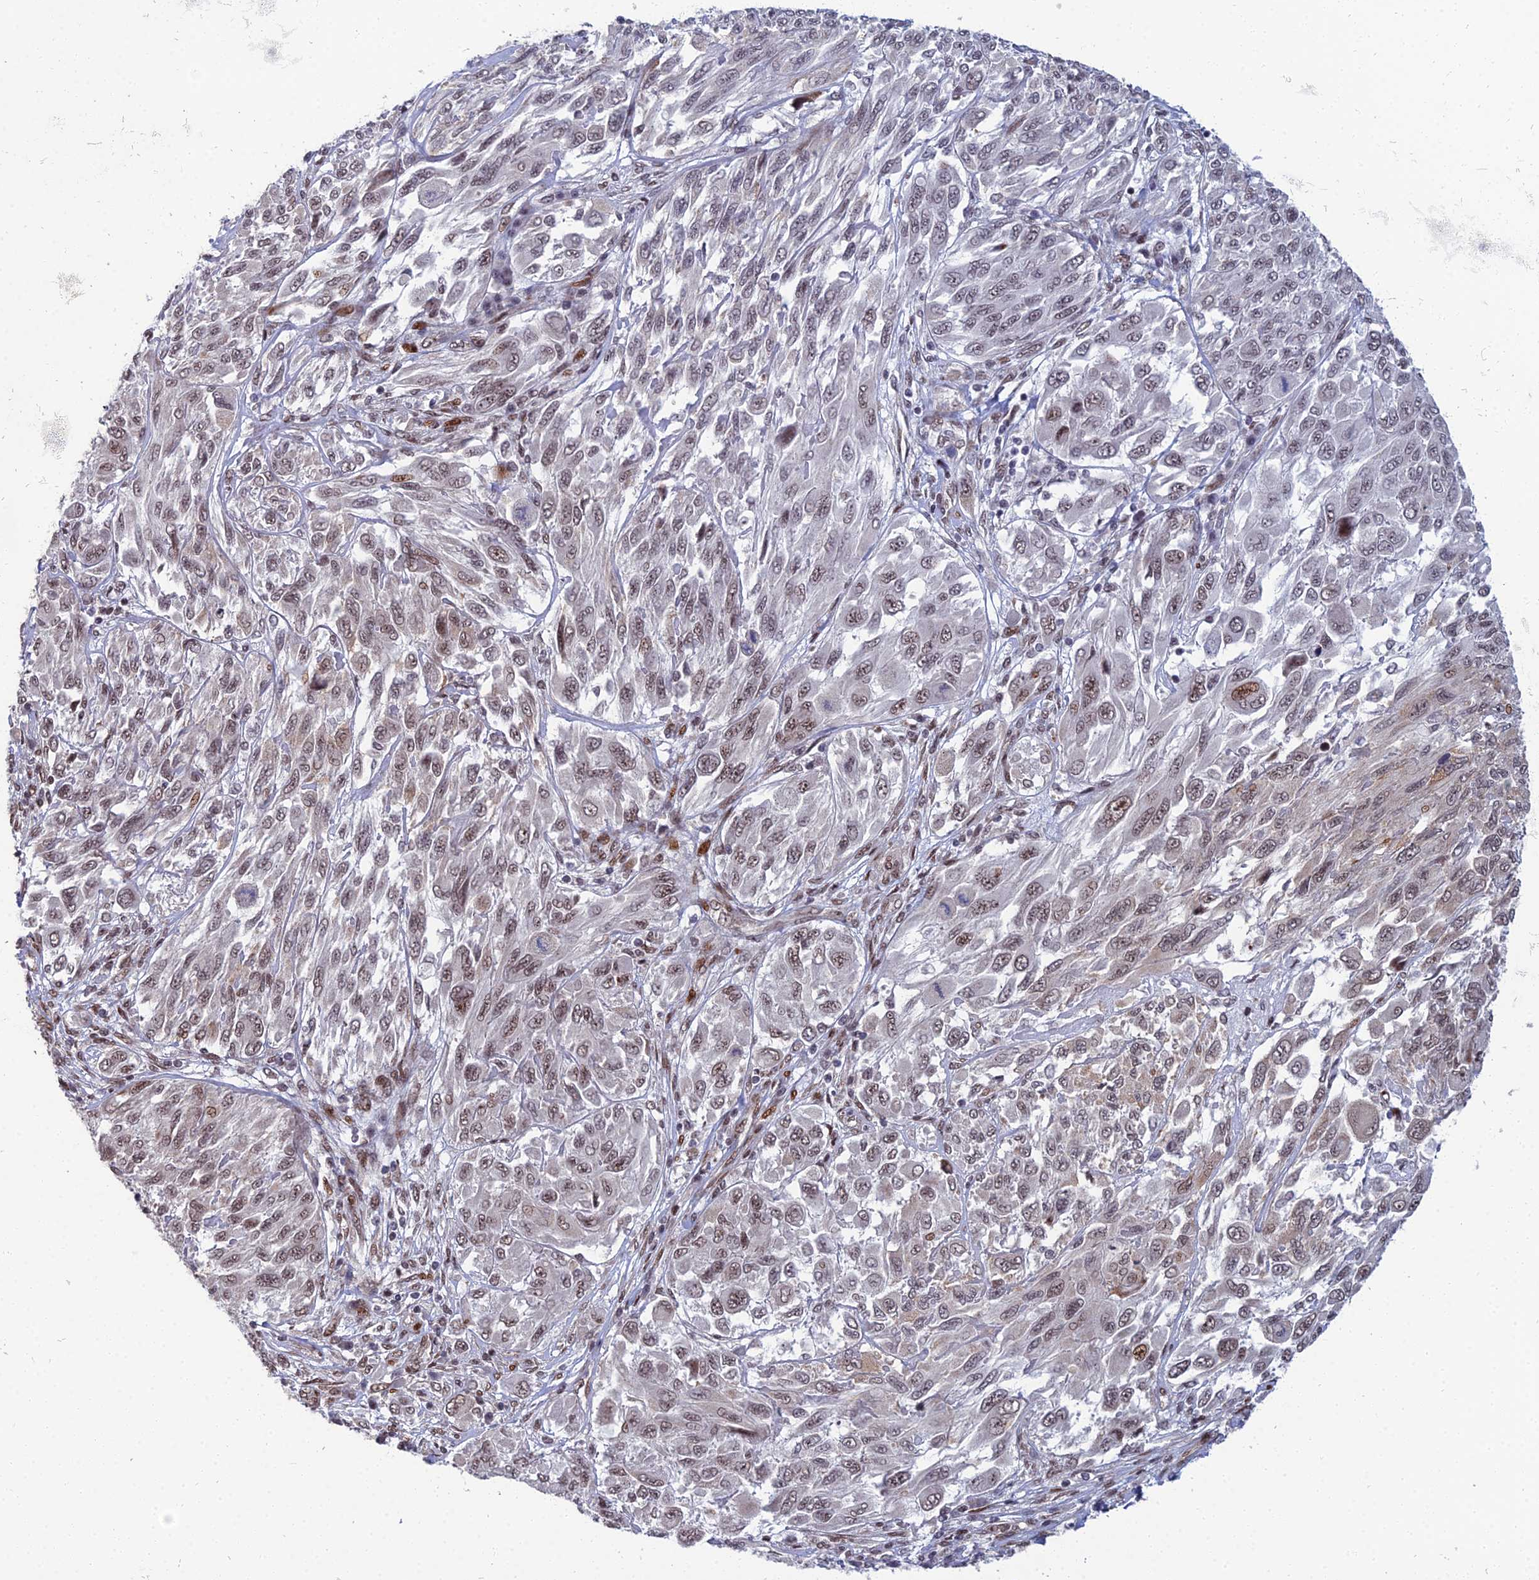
{"staining": {"intensity": "moderate", "quantity": "25%-75%", "location": "nuclear"}, "tissue": "melanoma", "cell_type": "Tumor cells", "image_type": "cancer", "snomed": [{"axis": "morphology", "description": "Malignant melanoma, NOS"}, {"axis": "topography", "description": "Skin"}], "caption": "Immunohistochemical staining of malignant melanoma exhibits medium levels of moderate nuclear protein expression in about 25%-75% of tumor cells. The staining was performed using DAB (3,3'-diaminobenzidine), with brown indicating positive protein expression. Nuclei are stained blue with hematoxylin.", "gene": "ZNF668", "patient": {"sex": "female", "age": 91}}